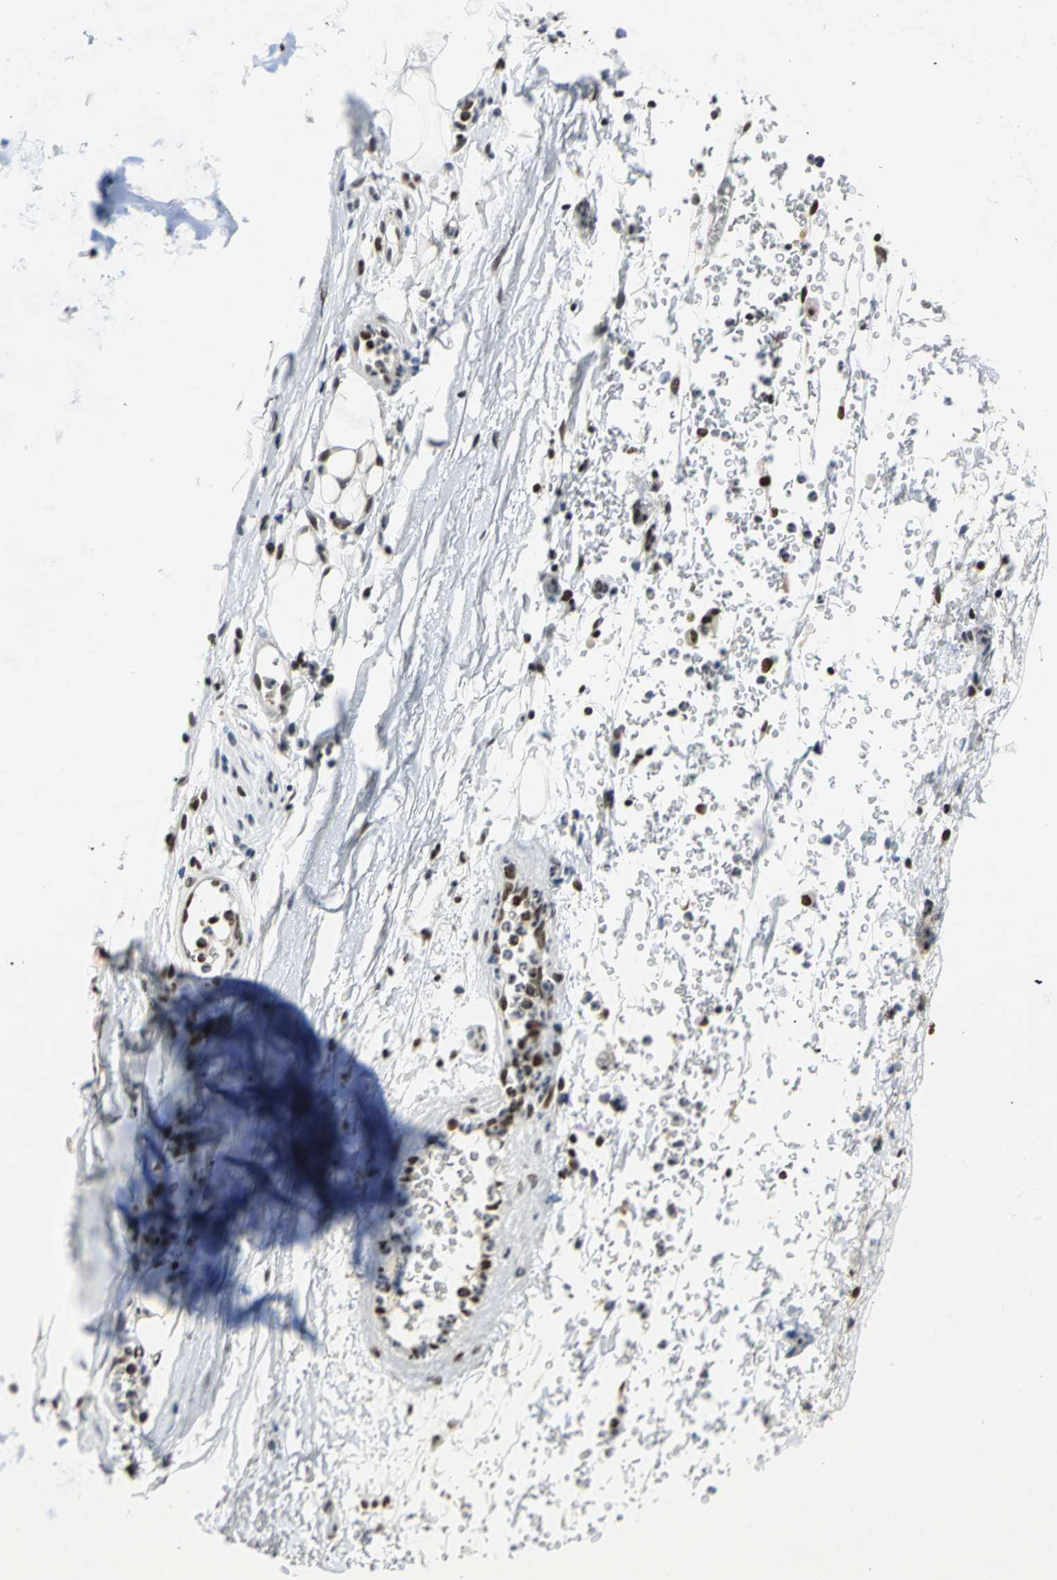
{"staining": {"intensity": "negative", "quantity": "none", "location": "none"}, "tissue": "adipose tissue", "cell_type": "Adipocytes", "image_type": "normal", "snomed": [{"axis": "morphology", "description": "Normal tissue, NOS"}, {"axis": "topography", "description": "Cartilage tissue"}, {"axis": "topography", "description": "Bronchus"}], "caption": "DAB immunohistochemical staining of benign adipose tissue displays no significant positivity in adipocytes. Nuclei are stained in blue.", "gene": "HNRNPD", "patient": {"sex": "female", "age": 73}}